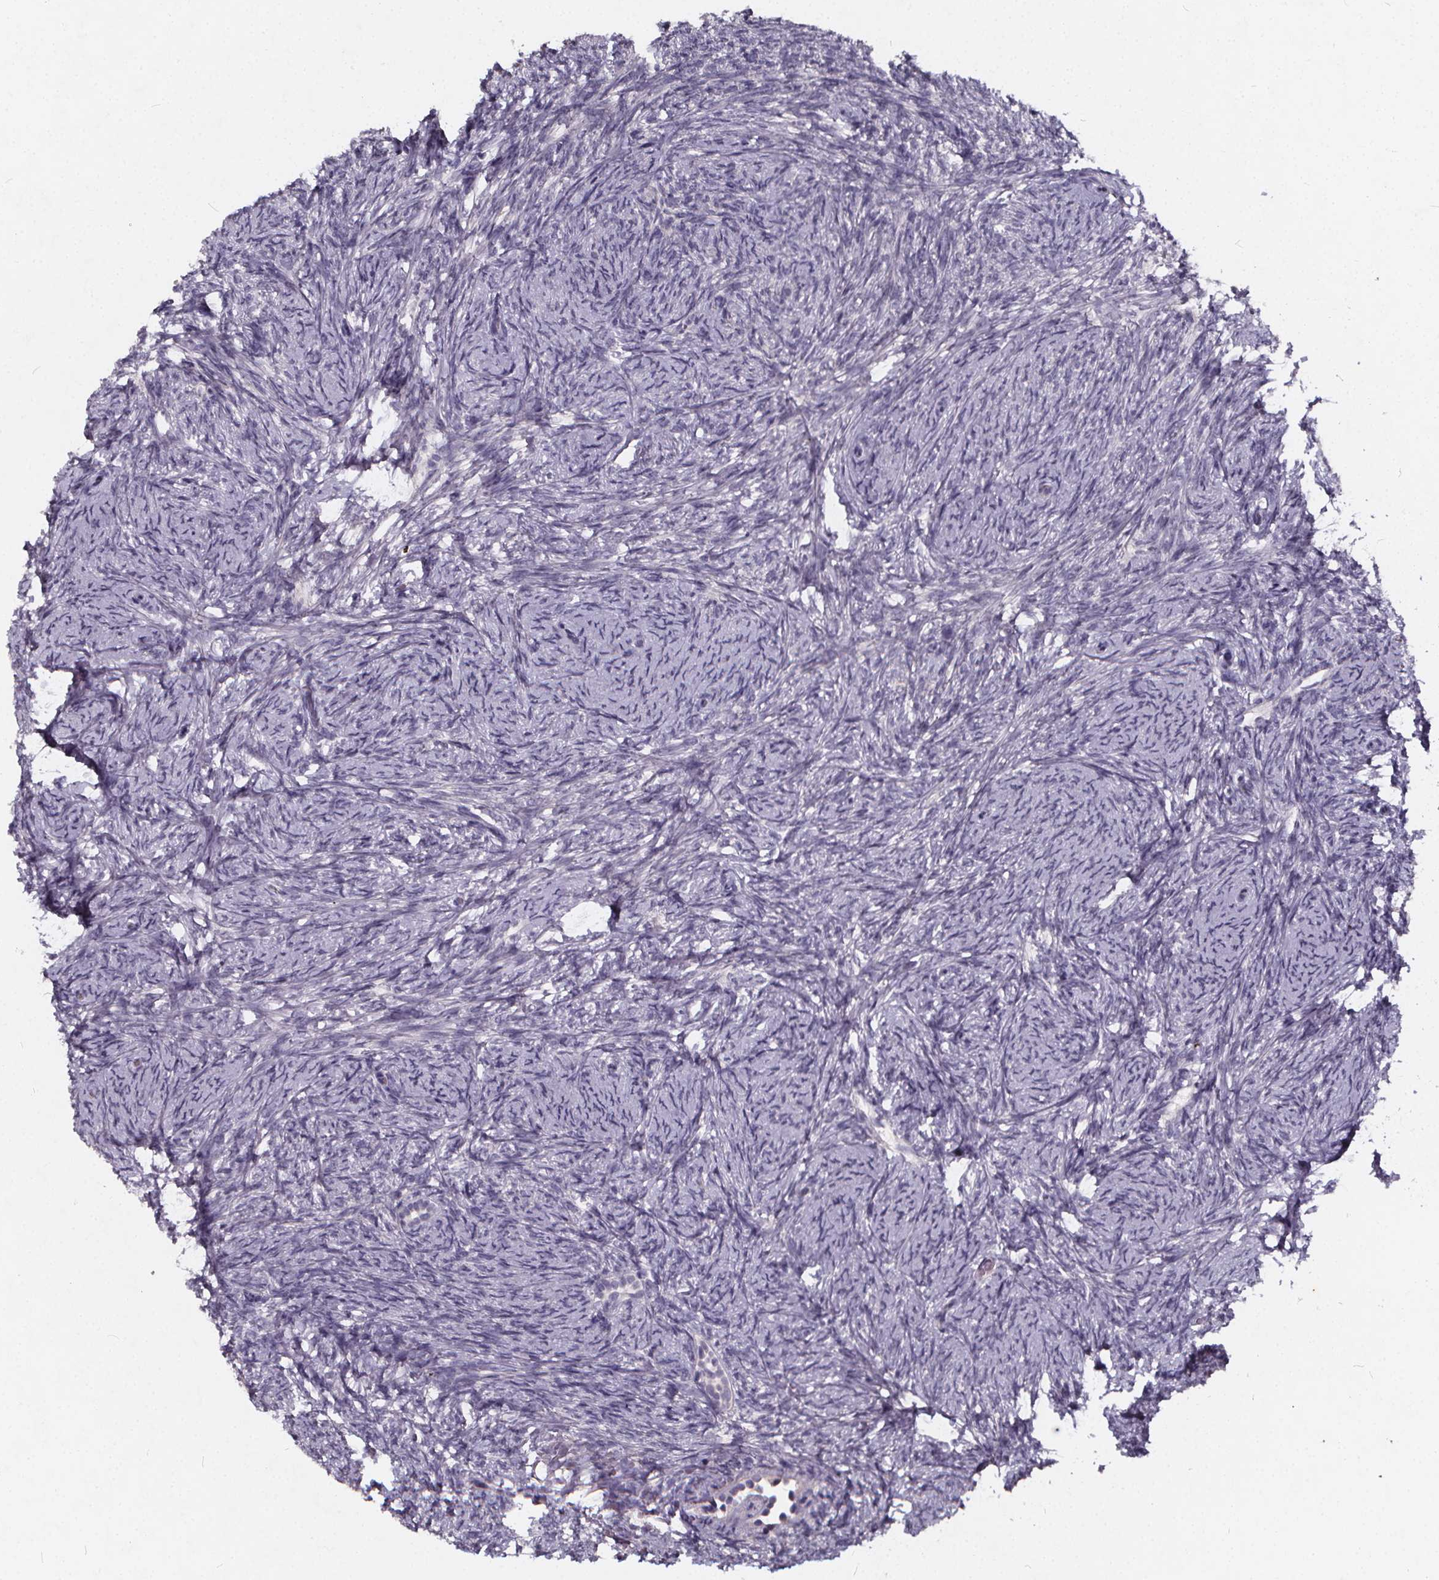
{"staining": {"intensity": "negative", "quantity": "none", "location": "none"}, "tissue": "ovary", "cell_type": "Ovarian stroma cells", "image_type": "normal", "snomed": [{"axis": "morphology", "description": "Normal tissue, NOS"}, {"axis": "topography", "description": "Ovary"}], "caption": "IHC image of unremarkable human ovary stained for a protein (brown), which exhibits no expression in ovarian stroma cells.", "gene": "TSPAN14", "patient": {"sex": "female", "age": 34}}